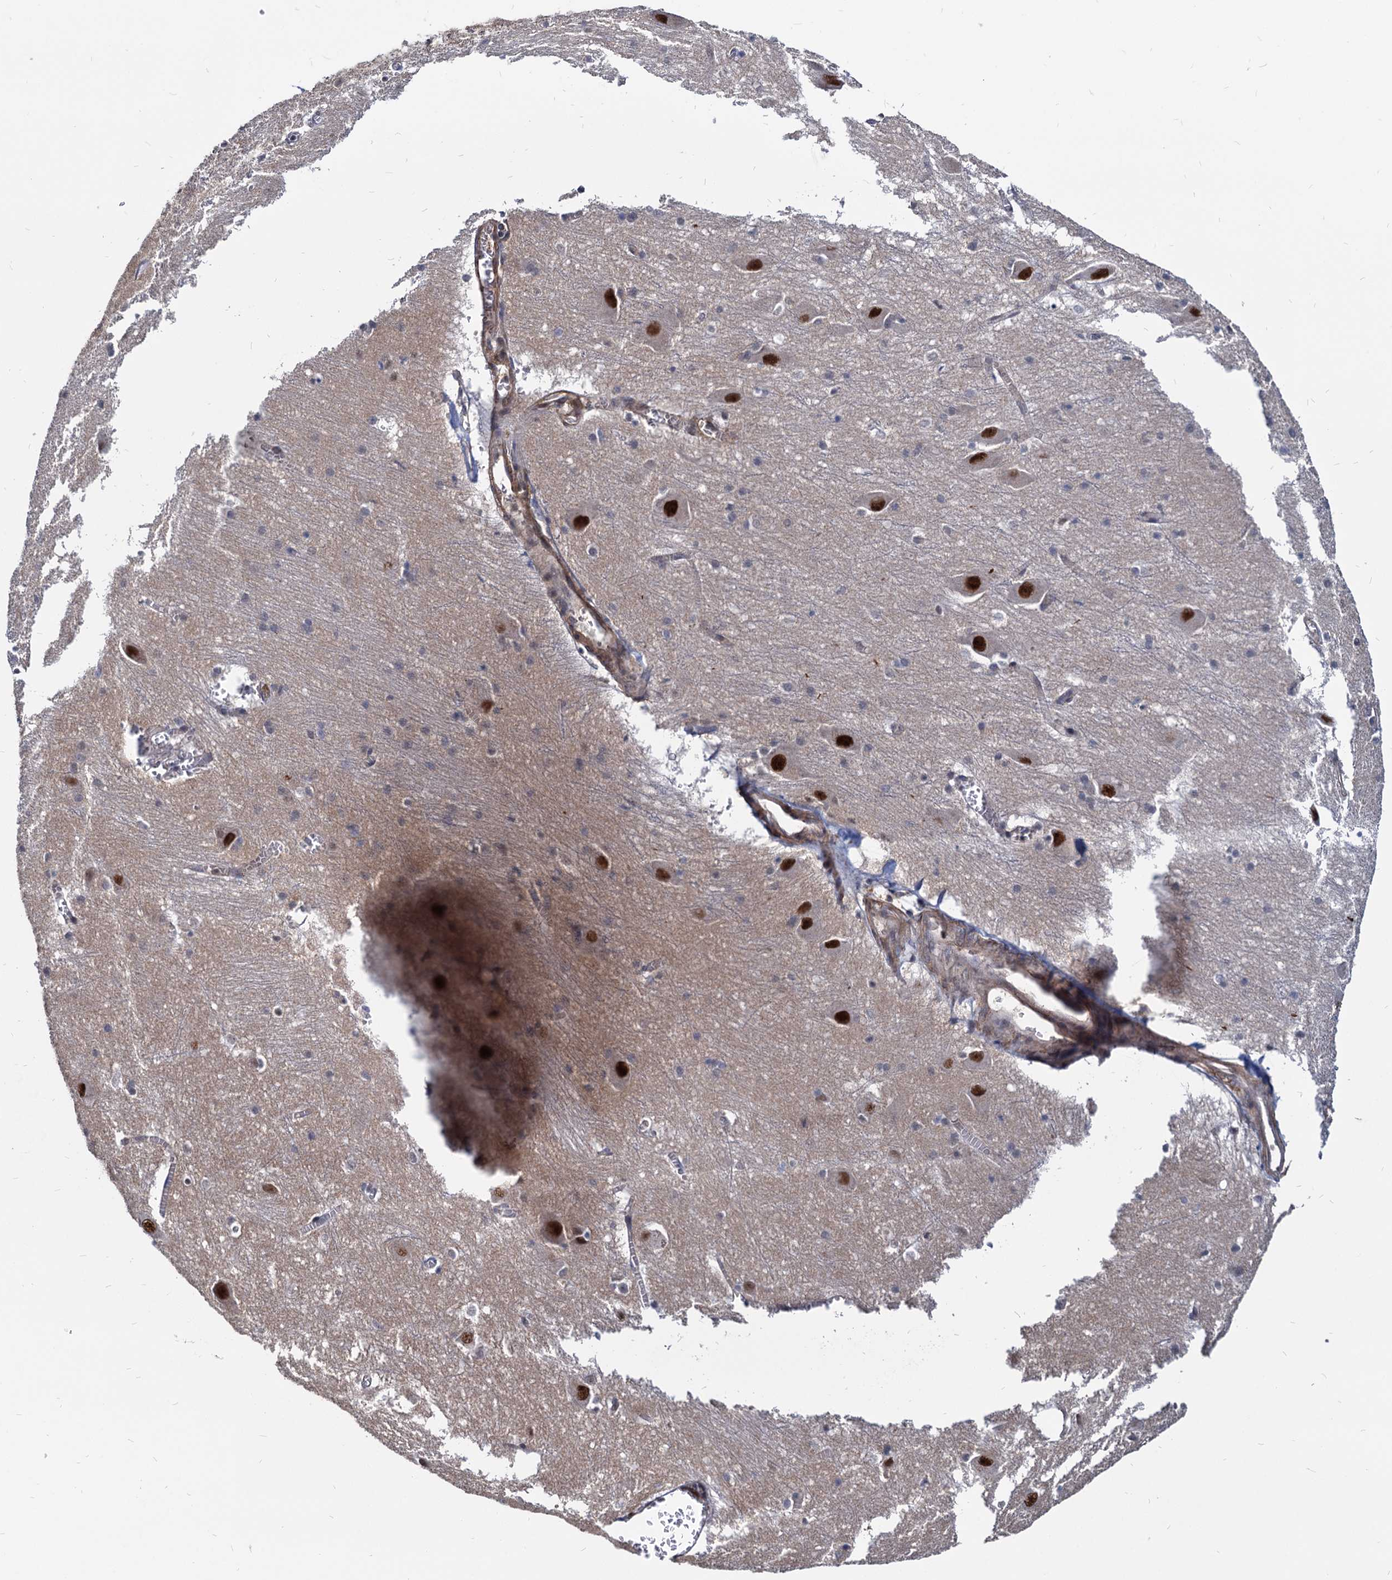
{"staining": {"intensity": "negative", "quantity": "none", "location": "none"}, "tissue": "caudate", "cell_type": "Glial cells", "image_type": "normal", "snomed": [{"axis": "morphology", "description": "Normal tissue, NOS"}, {"axis": "topography", "description": "Lateral ventricle wall"}], "caption": "A histopathology image of human caudate is negative for staining in glial cells.", "gene": "UBLCP1", "patient": {"sex": "male", "age": 37}}